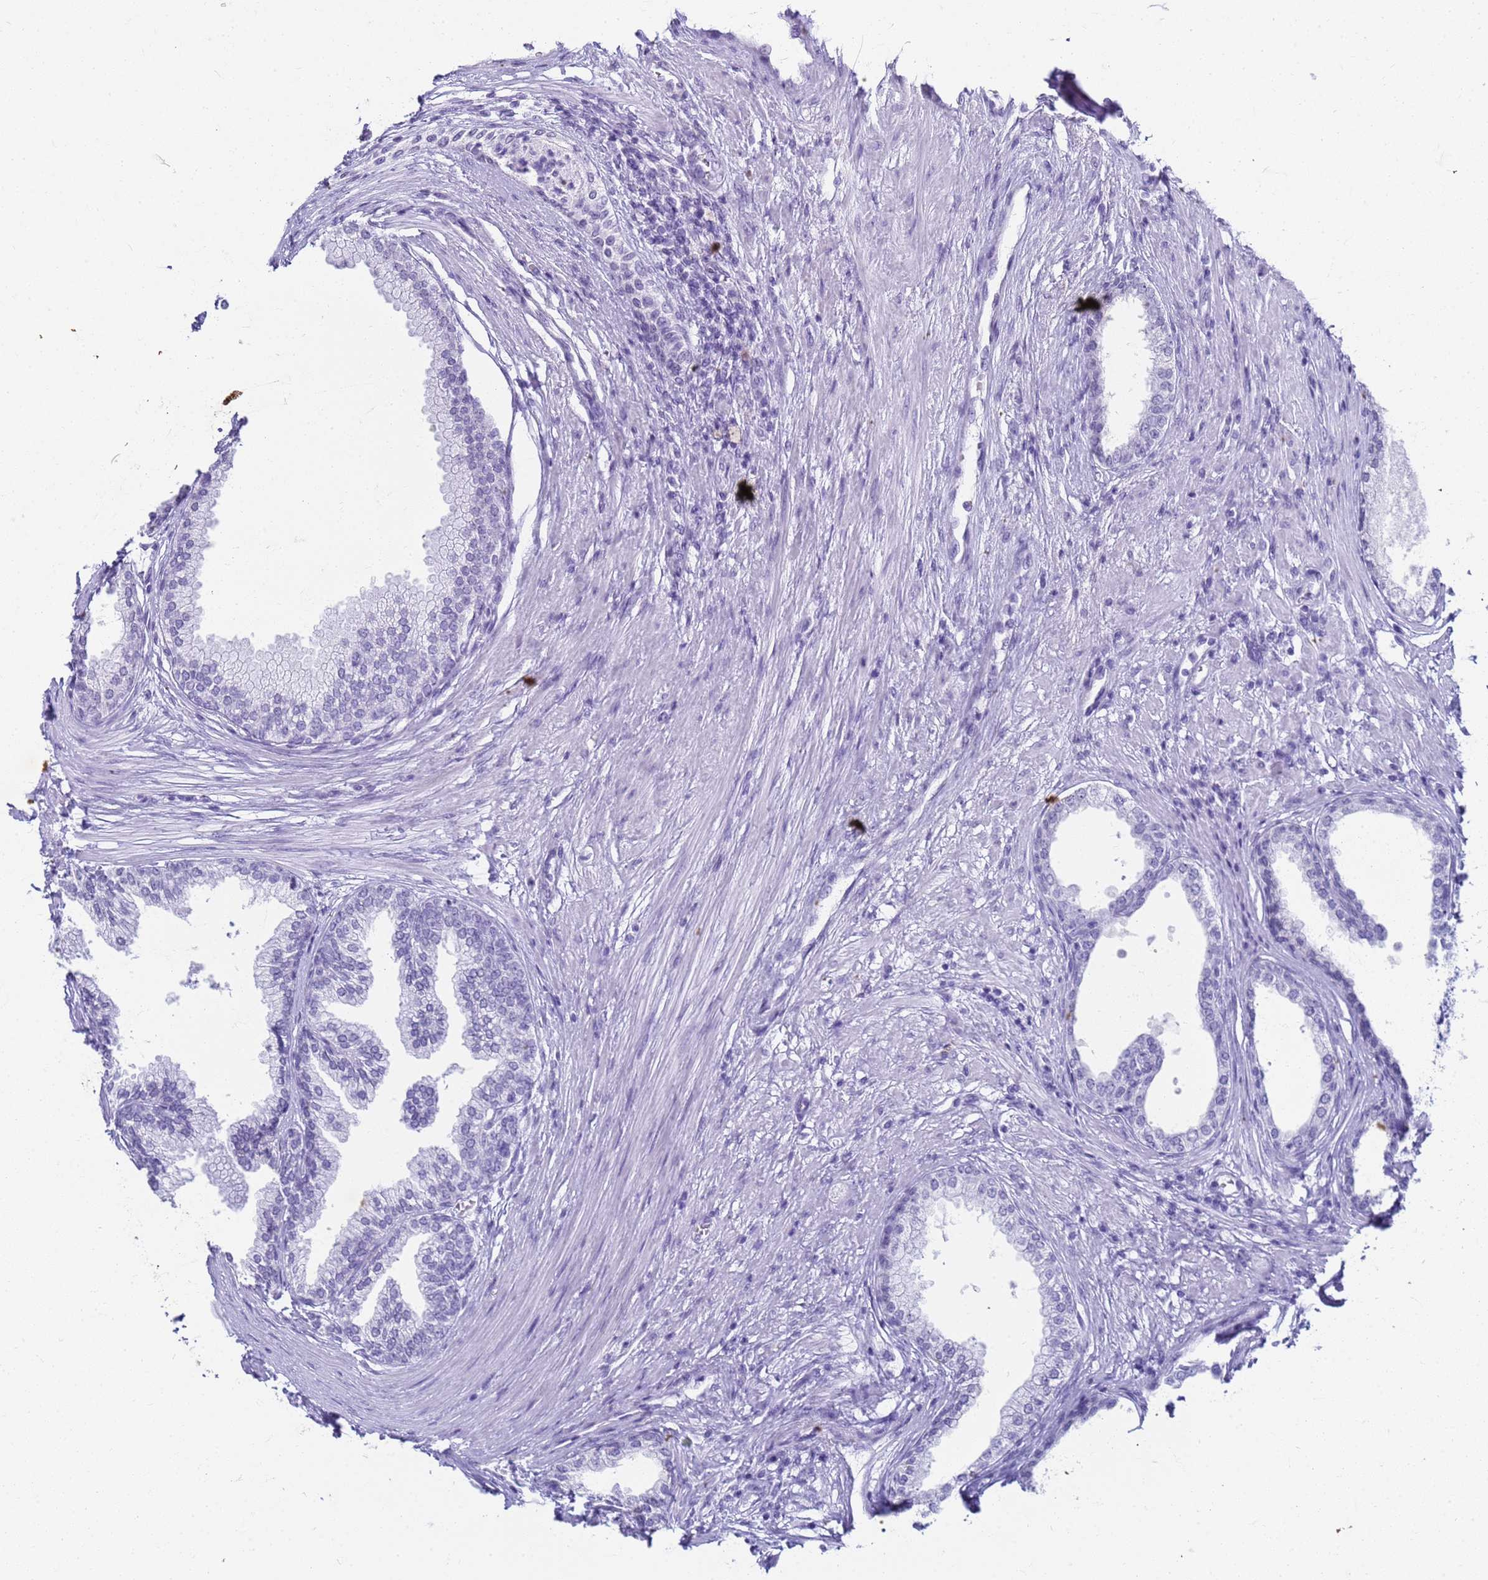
{"staining": {"intensity": "negative", "quantity": "none", "location": "none"}, "tissue": "prostate", "cell_type": "Glandular cells", "image_type": "normal", "snomed": [{"axis": "morphology", "description": "Normal tissue, NOS"}, {"axis": "topography", "description": "Prostate"}], "caption": "A high-resolution micrograph shows immunohistochemistry staining of benign prostate, which displays no significant staining in glandular cells.", "gene": "SLC7A9", "patient": {"sex": "male", "age": 76}}